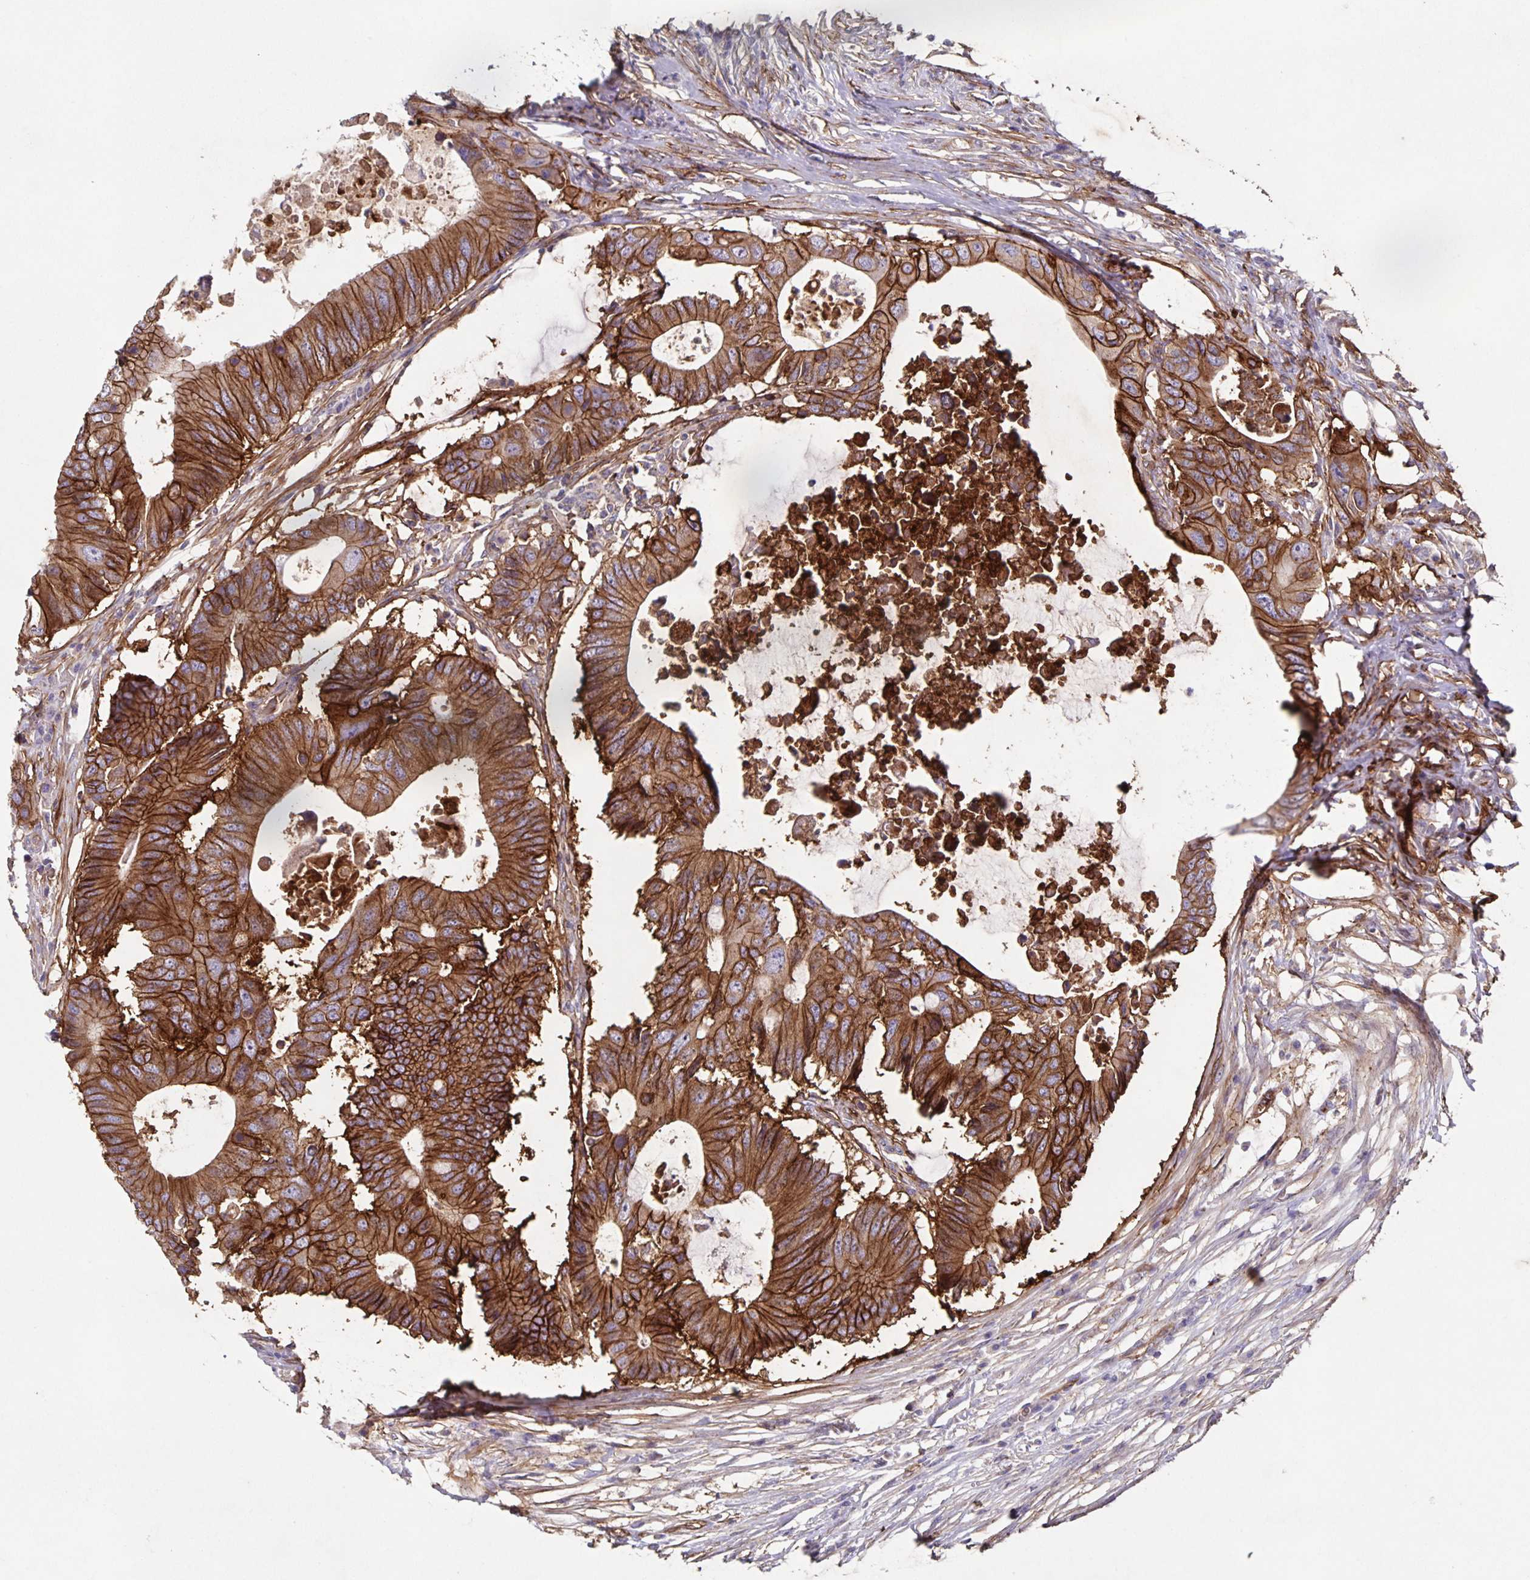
{"staining": {"intensity": "strong", "quantity": ">75%", "location": "cytoplasmic/membranous"}, "tissue": "colorectal cancer", "cell_type": "Tumor cells", "image_type": "cancer", "snomed": [{"axis": "morphology", "description": "Adenocarcinoma, NOS"}, {"axis": "topography", "description": "Colon"}], "caption": "DAB (3,3'-diaminobenzidine) immunohistochemical staining of human colorectal cancer exhibits strong cytoplasmic/membranous protein positivity in approximately >75% of tumor cells. (DAB (3,3'-diaminobenzidine) = brown stain, brightfield microscopy at high magnification).", "gene": "ITGA2", "patient": {"sex": "male", "age": 71}}